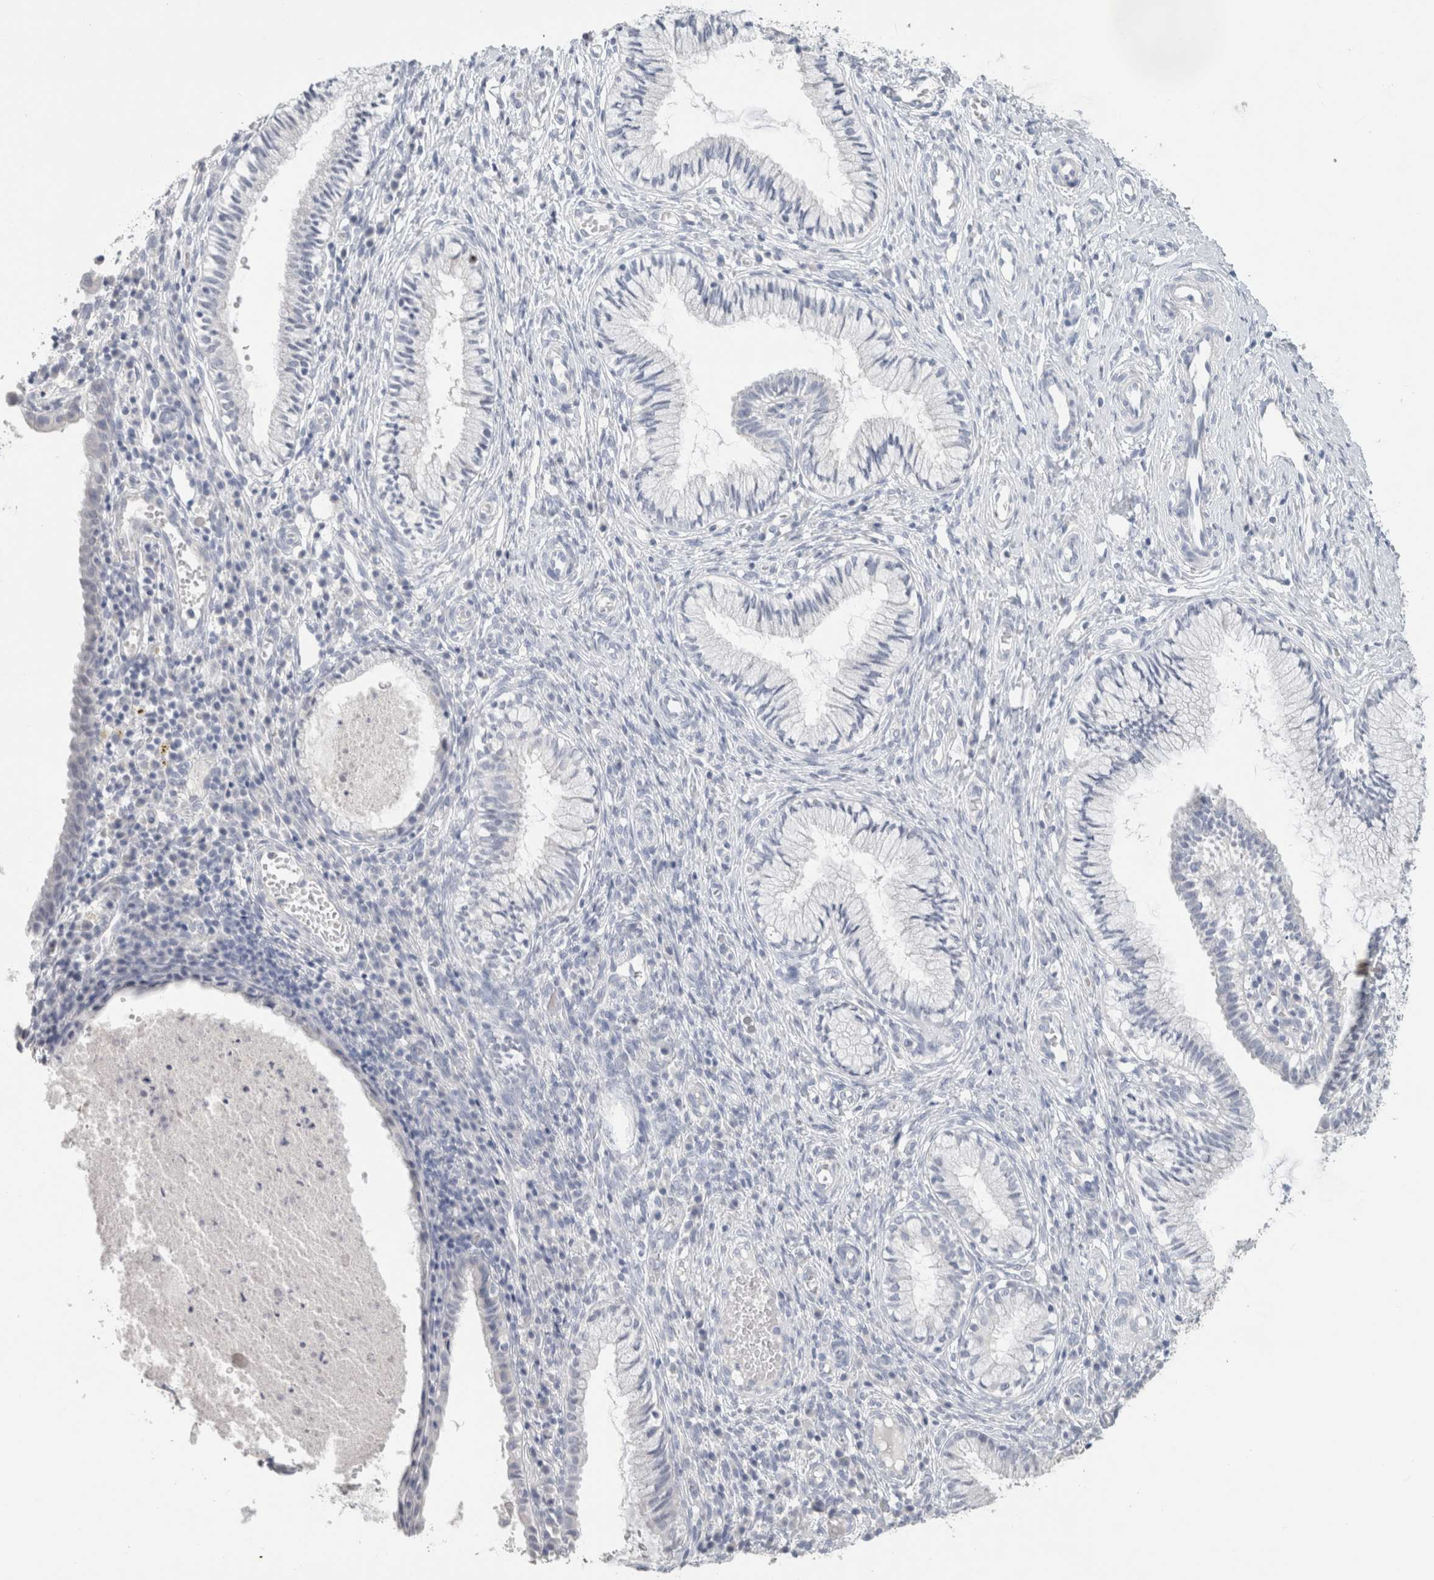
{"staining": {"intensity": "negative", "quantity": "none", "location": "none"}, "tissue": "cervix", "cell_type": "Glandular cells", "image_type": "normal", "snomed": [{"axis": "morphology", "description": "Normal tissue, NOS"}, {"axis": "topography", "description": "Cervix"}], "caption": "The histopathology image demonstrates no significant expression in glandular cells of cervix.", "gene": "SLC6A1", "patient": {"sex": "female", "age": 27}}